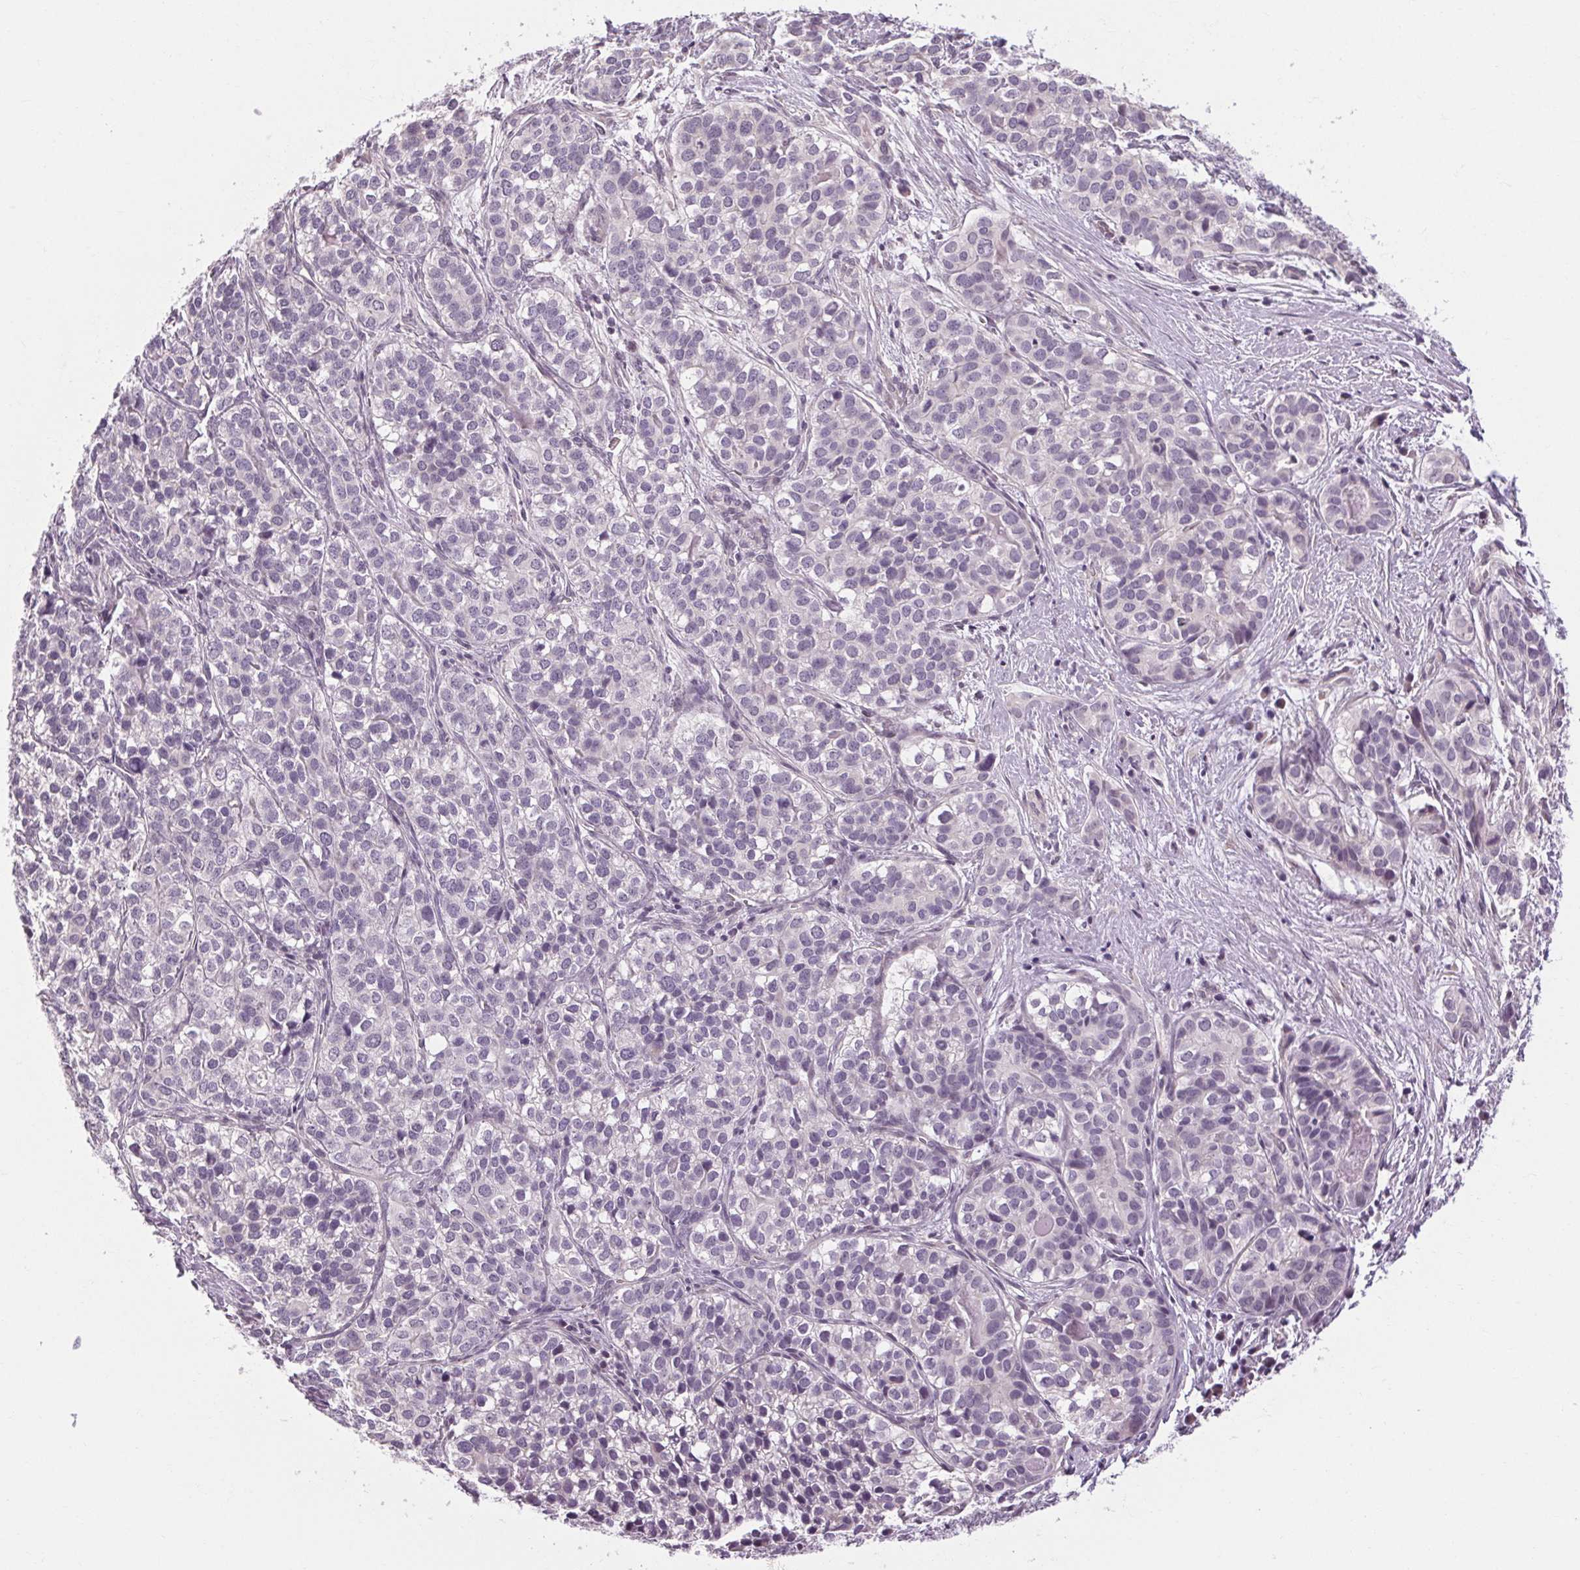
{"staining": {"intensity": "negative", "quantity": "none", "location": "none"}, "tissue": "liver cancer", "cell_type": "Tumor cells", "image_type": "cancer", "snomed": [{"axis": "morphology", "description": "Cholangiocarcinoma"}, {"axis": "topography", "description": "Liver"}], "caption": "Immunohistochemistry of liver cholangiocarcinoma demonstrates no staining in tumor cells.", "gene": "KLHL40", "patient": {"sex": "male", "age": 56}}